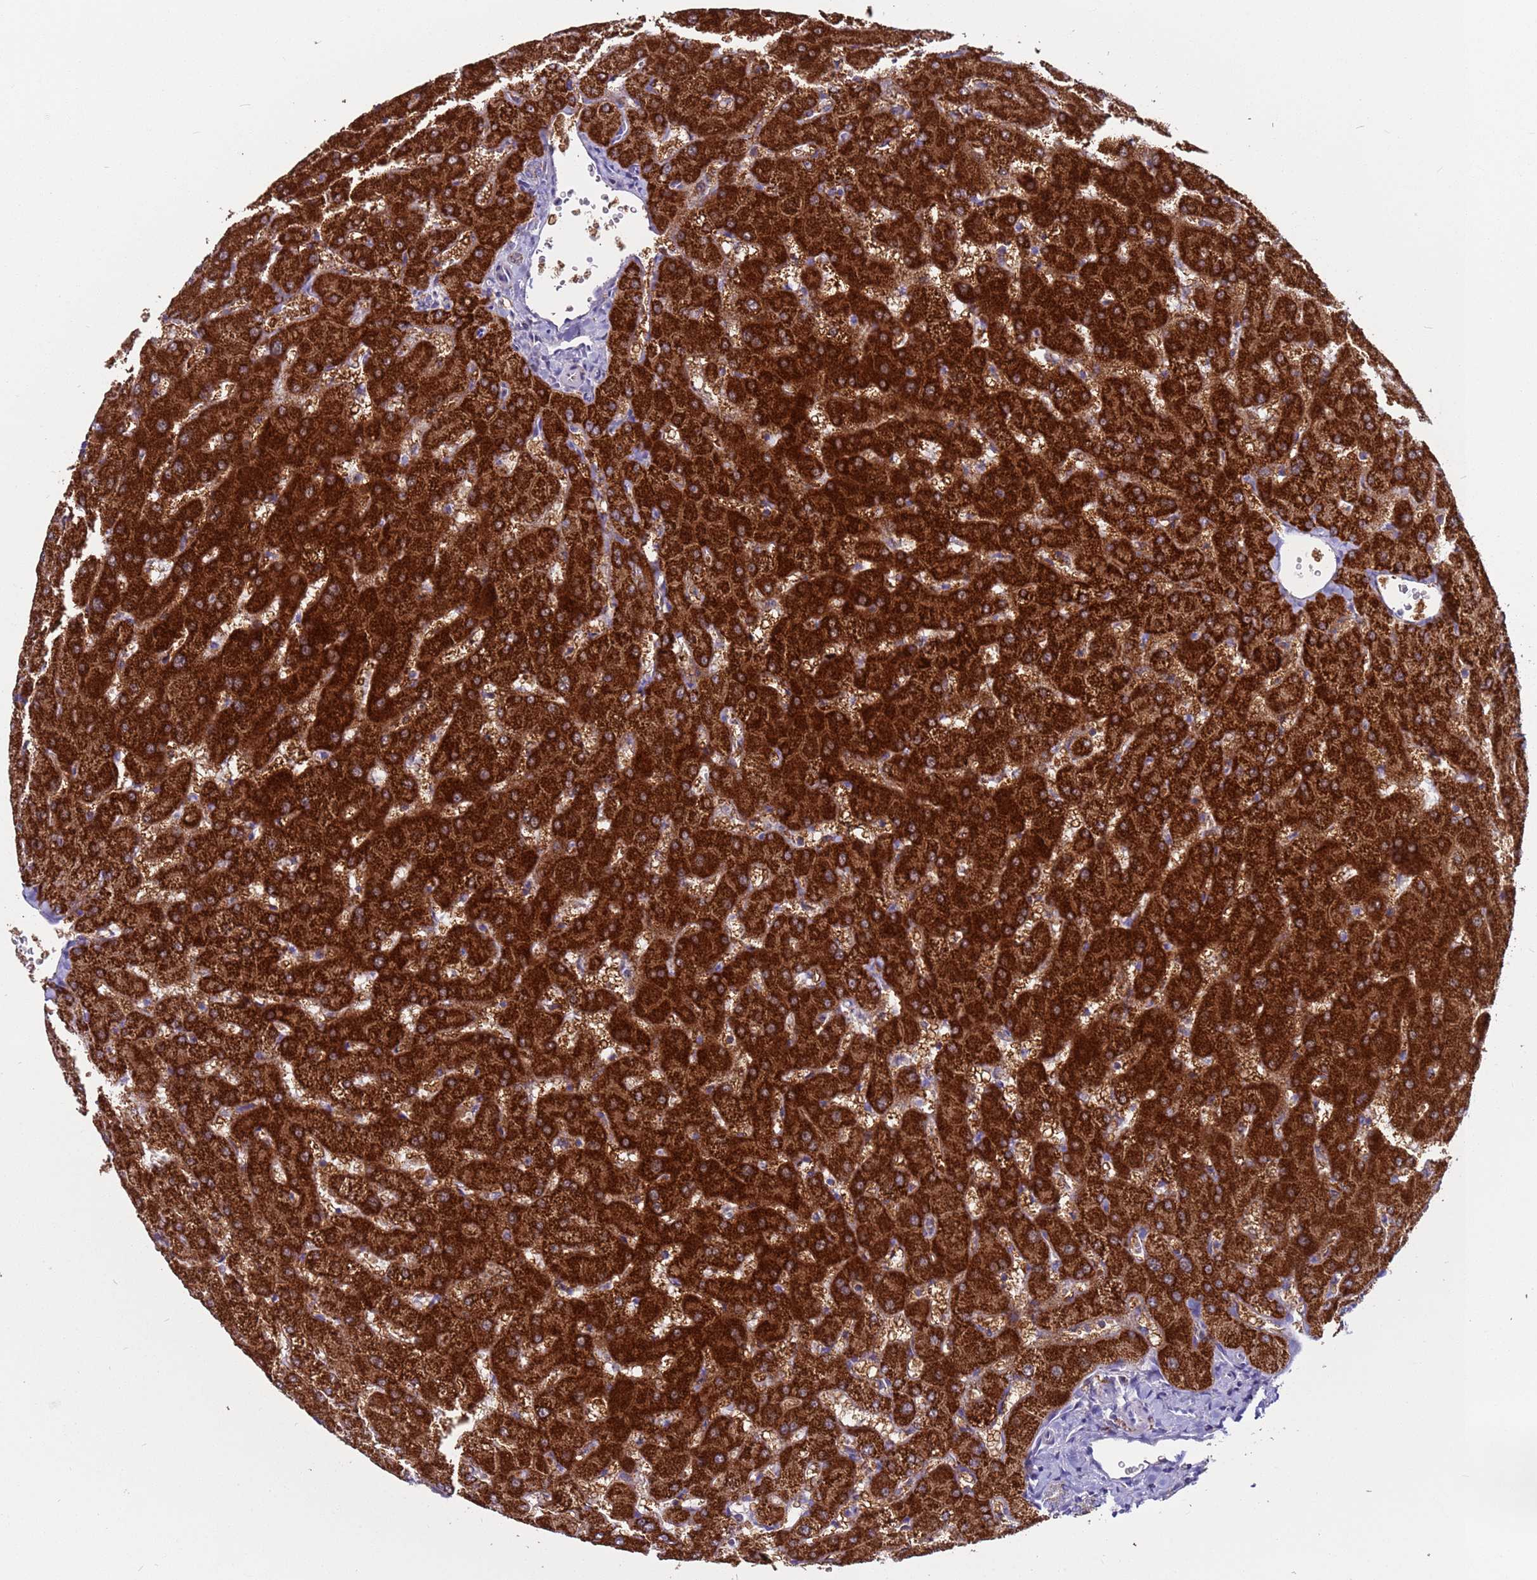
{"staining": {"intensity": "moderate", "quantity": "25%-75%", "location": "cytoplasmic/membranous"}, "tissue": "liver", "cell_type": "Cholangiocytes", "image_type": "normal", "snomed": [{"axis": "morphology", "description": "Normal tissue, NOS"}, {"axis": "topography", "description": "Liver"}], "caption": "Immunohistochemical staining of benign human liver displays 25%-75% levels of moderate cytoplasmic/membranous protein staining in approximately 25%-75% of cholangiocytes.", "gene": "ZBTB39", "patient": {"sex": "female", "age": 63}}